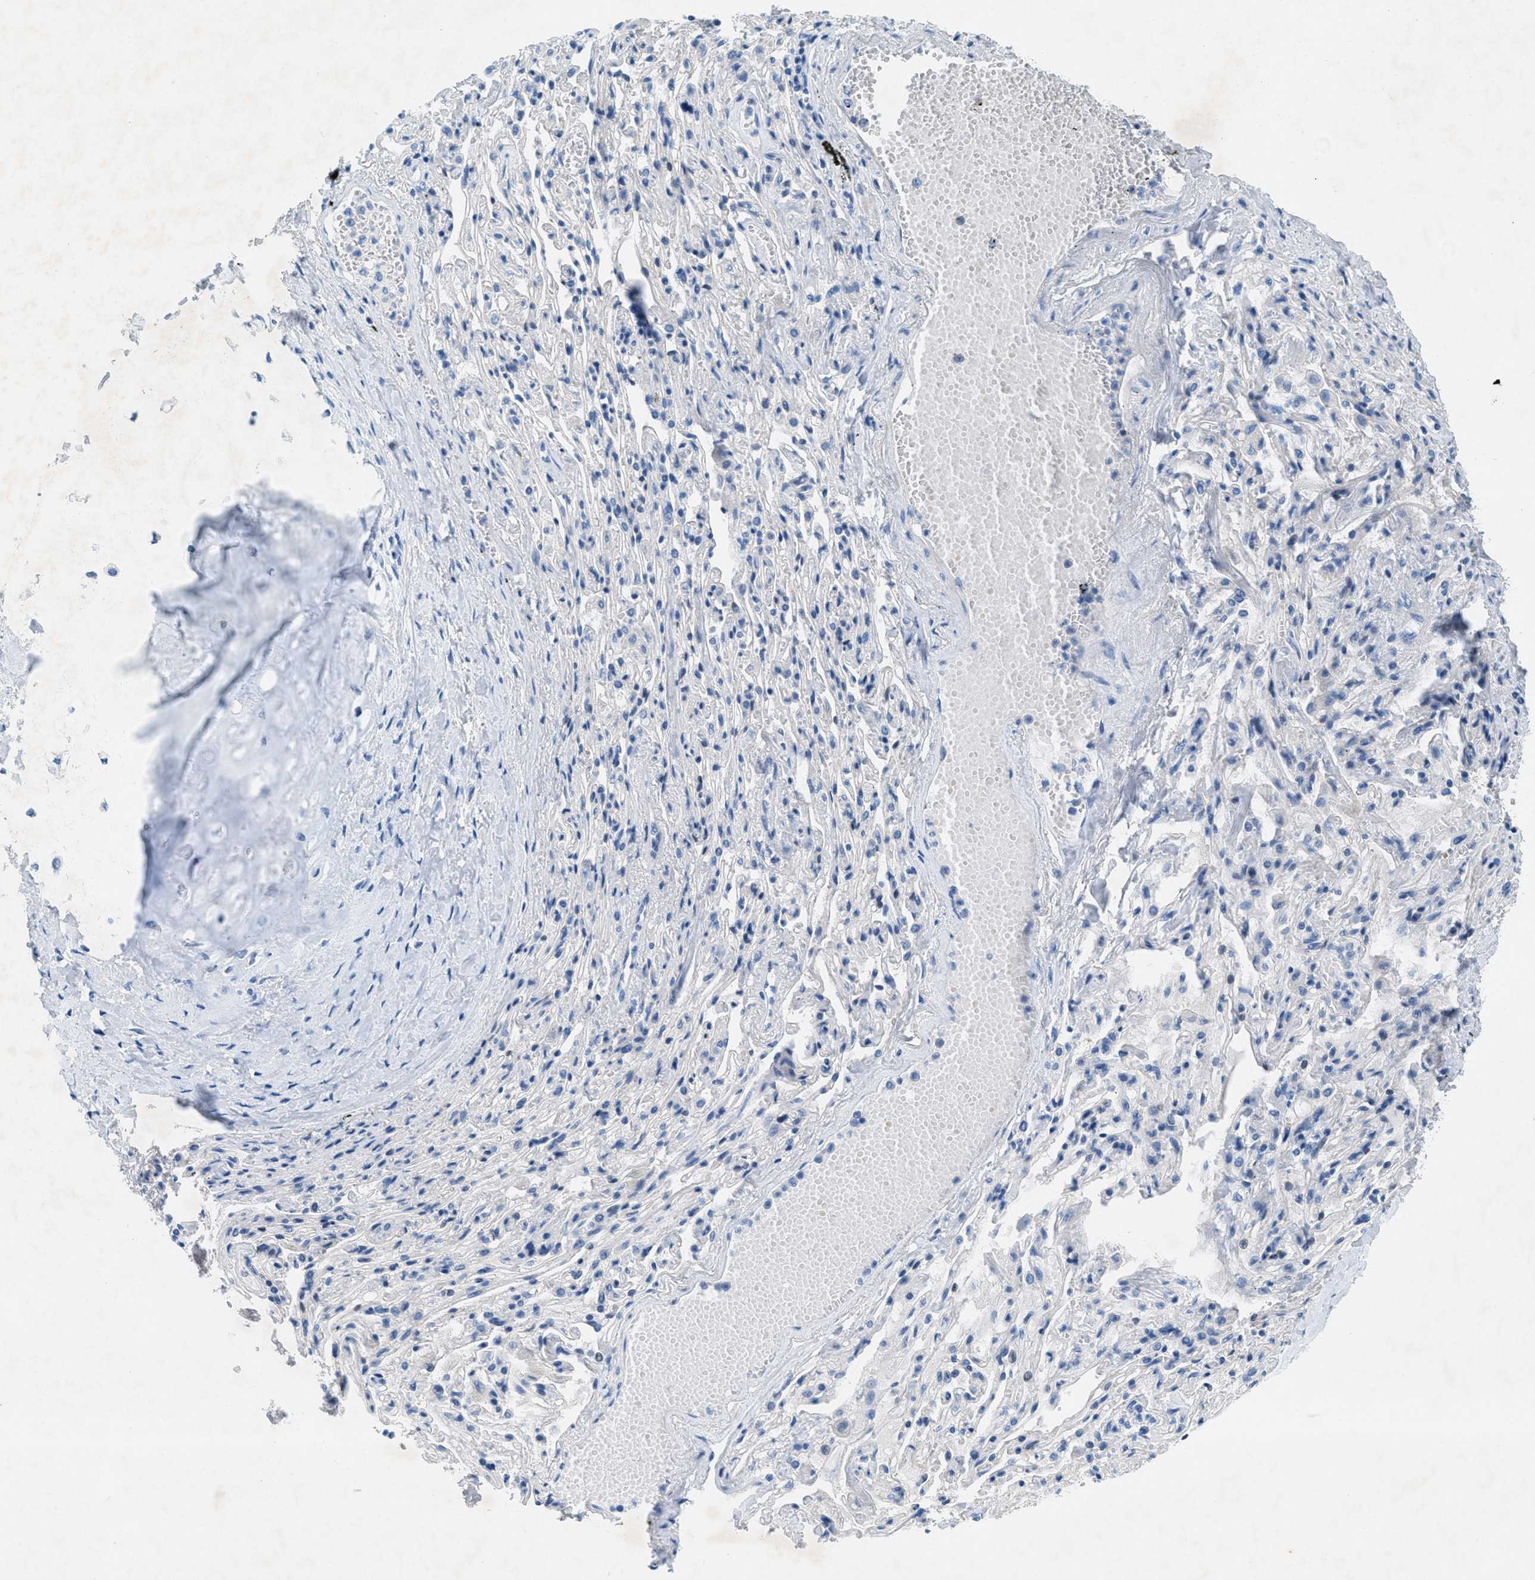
{"staining": {"intensity": "negative", "quantity": "none", "location": "none"}, "tissue": "bronchus", "cell_type": "Respiratory epithelial cells", "image_type": "normal", "snomed": [{"axis": "morphology", "description": "Normal tissue, NOS"}, {"axis": "morphology", "description": "Inflammation, NOS"}, {"axis": "topography", "description": "Cartilage tissue"}, {"axis": "topography", "description": "Lung"}], "caption": "IHC of unremarkable bronchus demonstrates no expression in respiratory epithelial cells.", "gene": "GALNT17", "patient": {"sex": "male", "age": 71}}